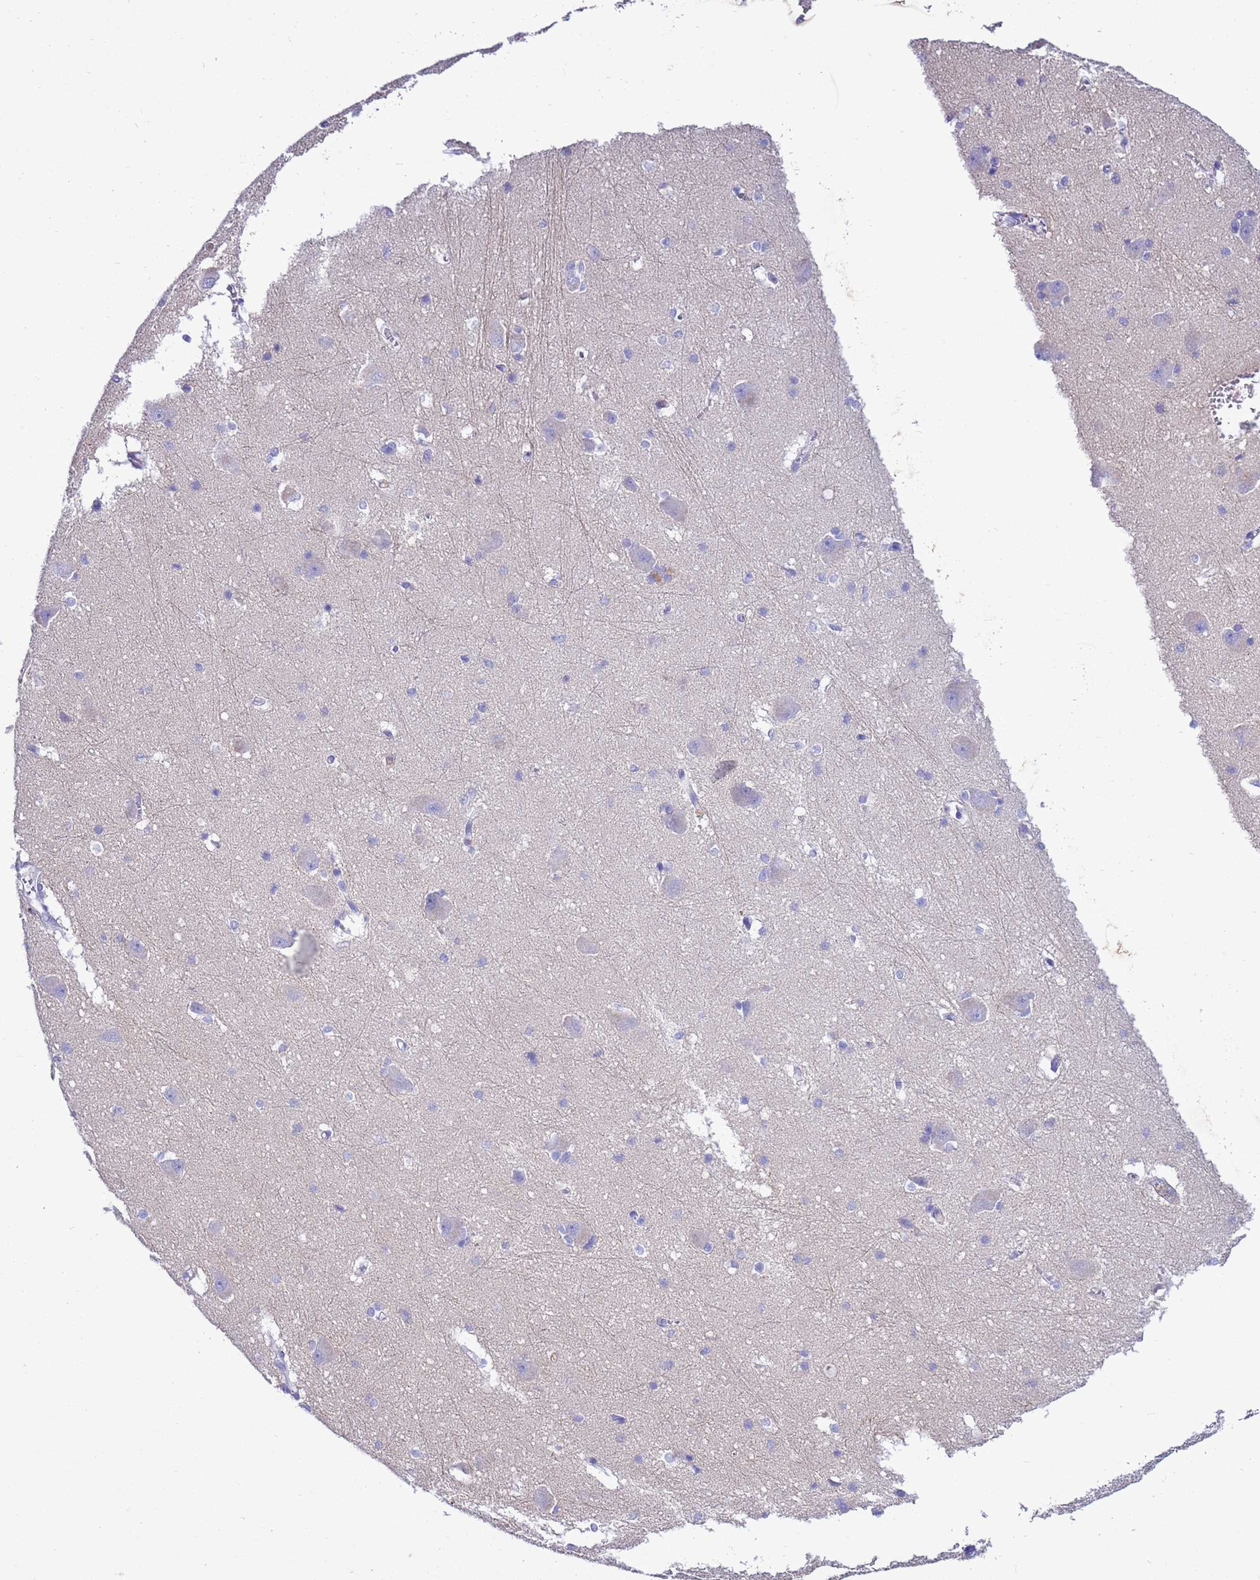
{"staining": {"intensity": "negative", "quantity": "none", "location": "none"}, "tissue": "caudate", "cell_type": "Glial cells", "image_type": "normal", "snomed": [{"axis": "morphology", "description": "Normal tissue, NOS"}, {"axis": "topography", "description": "Lateral ventricle wall"}], "caption": "DAB (3,3'-diaminobenzidine) immunohistochemical staining of normal caudate shows no significant positivity in glial cells.", "gene": "KICS2", "patient": {"sex": "male", "age": 37}}